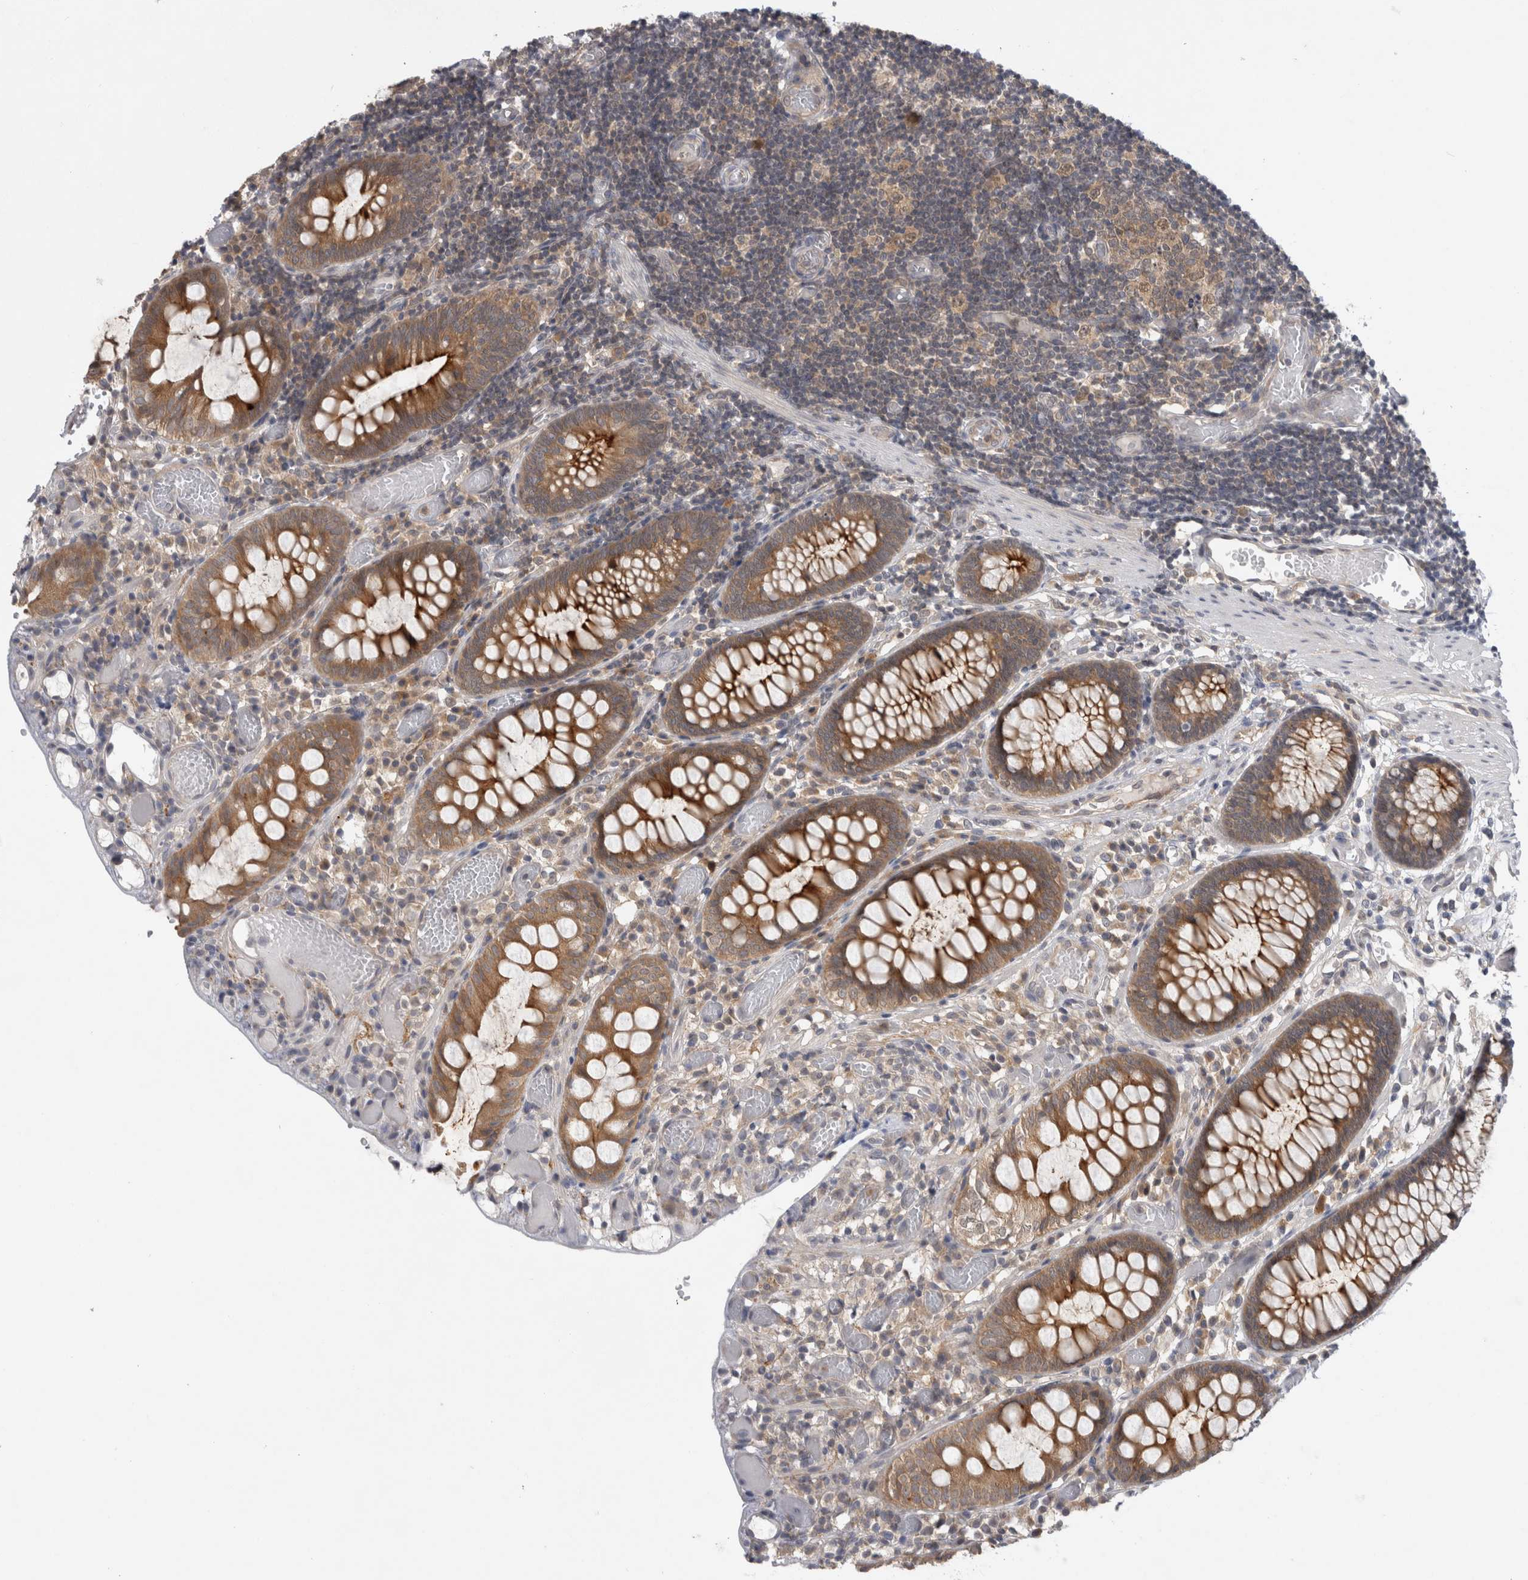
{"staining": {"intensity": "negative", "quantity": "none", "location": "none"}, "tissue": "colon", "cell_type": "Endothelial cells", "image_type": "normal", "snomed": [{"axis": "morphology", "description": "Normal tissue, NOS"}, {"axis": "topography", "description": "Colon"}], "caption": "Endothelial cells are negative for protein expression in benign human colon. (DAB (3,3'-diaminobenzidine) immunohistochemistry, high magnification).", "gene": "AASDHPPT", "patient": {"sex": "male", "age": 14}}